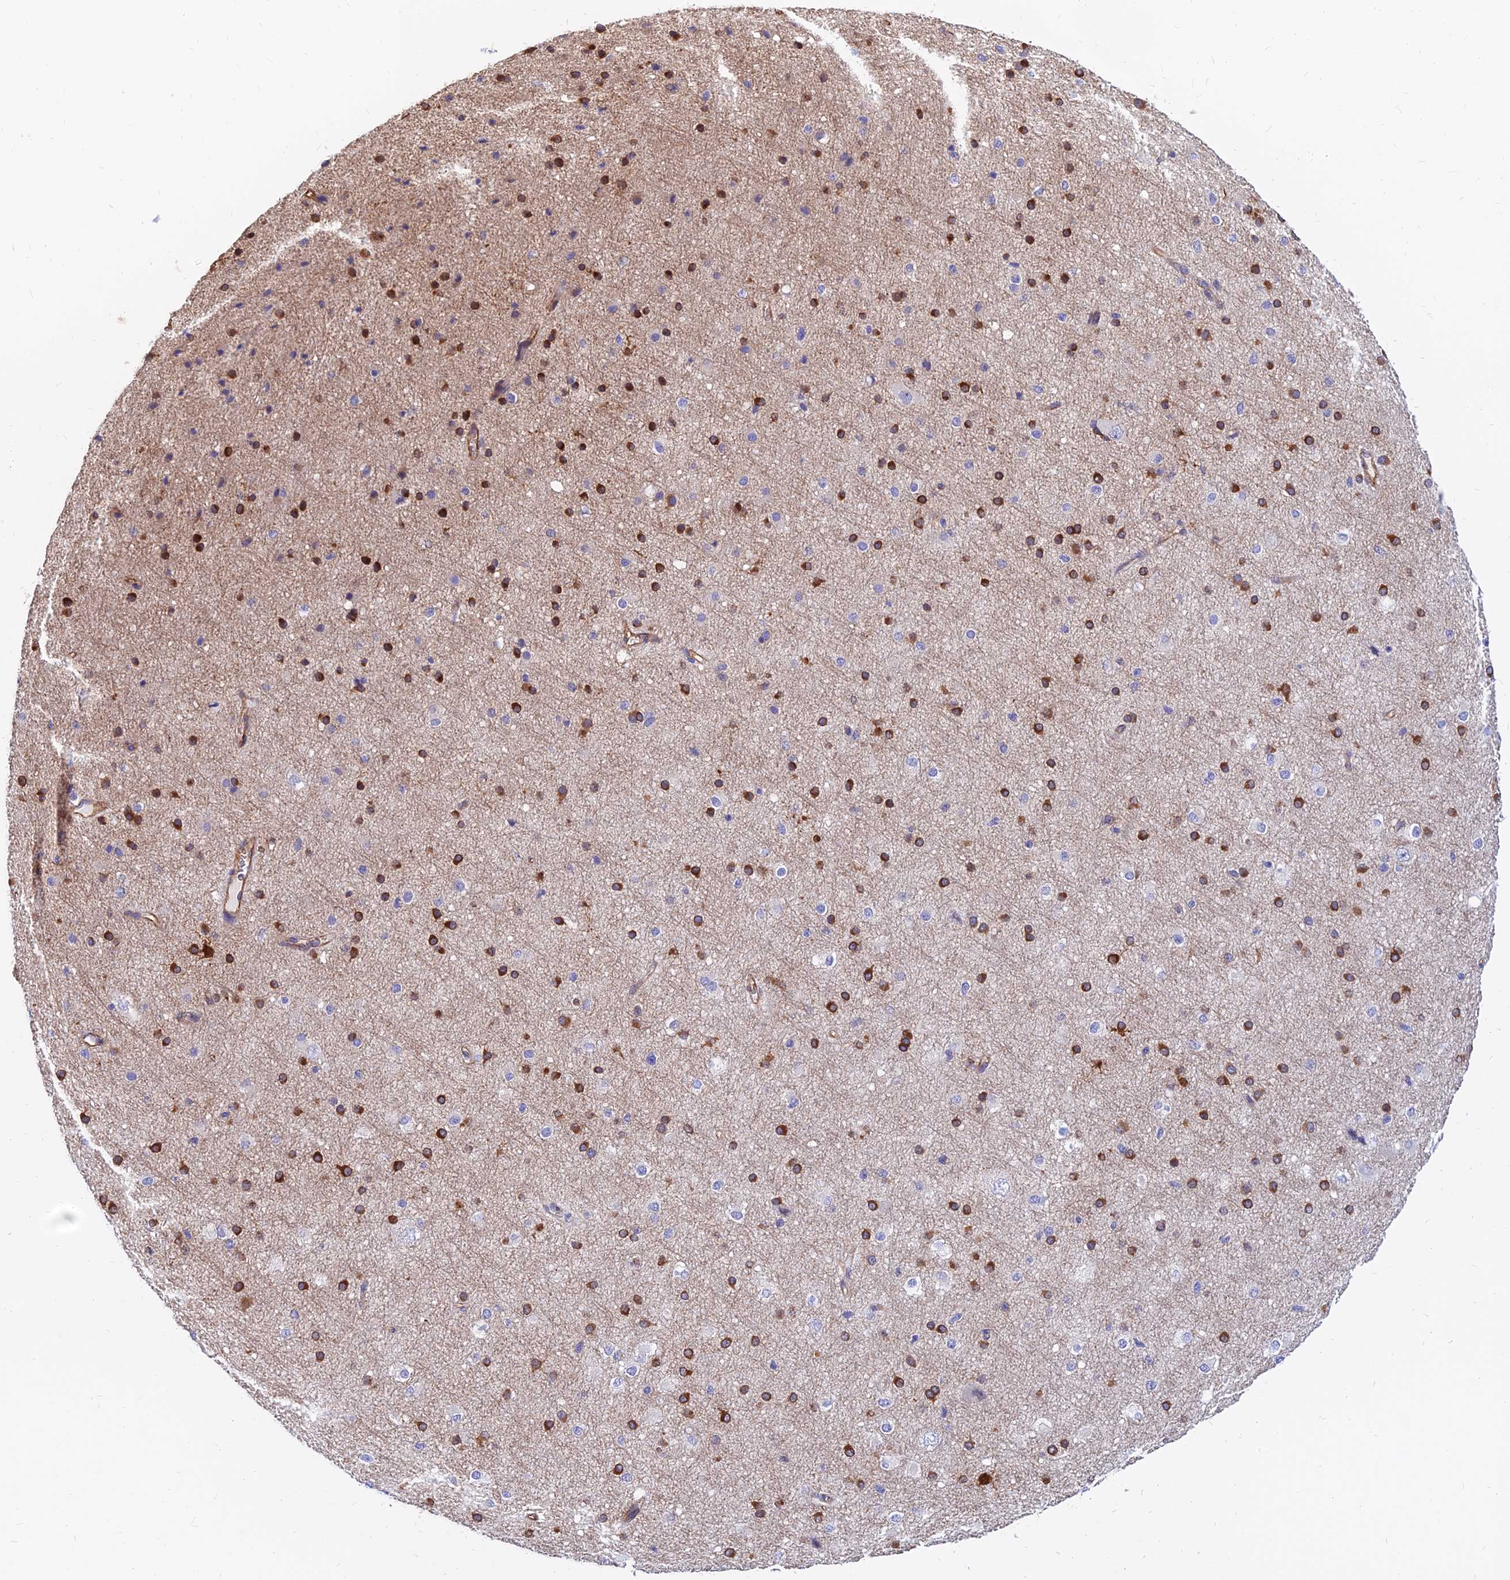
{"staining": {"intensity": "moderate", "quantity": "25%-75%", "location": "cytoplasmic/membranous"}, "tissue": "cerebral cortex", "cell_type": "Endothelial cells", "image_type": "normal", "snomed": [{"axis": "morphology", "description": "Normal tissue, NOS"}, {"axis": "morphology", "description": "Developmental malformation"}, {"axis": "topography", "description": "Cerebral cortex"}], "caption": "The photomicrograph reveals staining of unremarkable cerebral cortex, revealing moderate cytoplasmic/membranous protein expression (brown color) within endothelial cells.", "gene": "CDK18", "patient": {"sex": "female", "age": 30}}